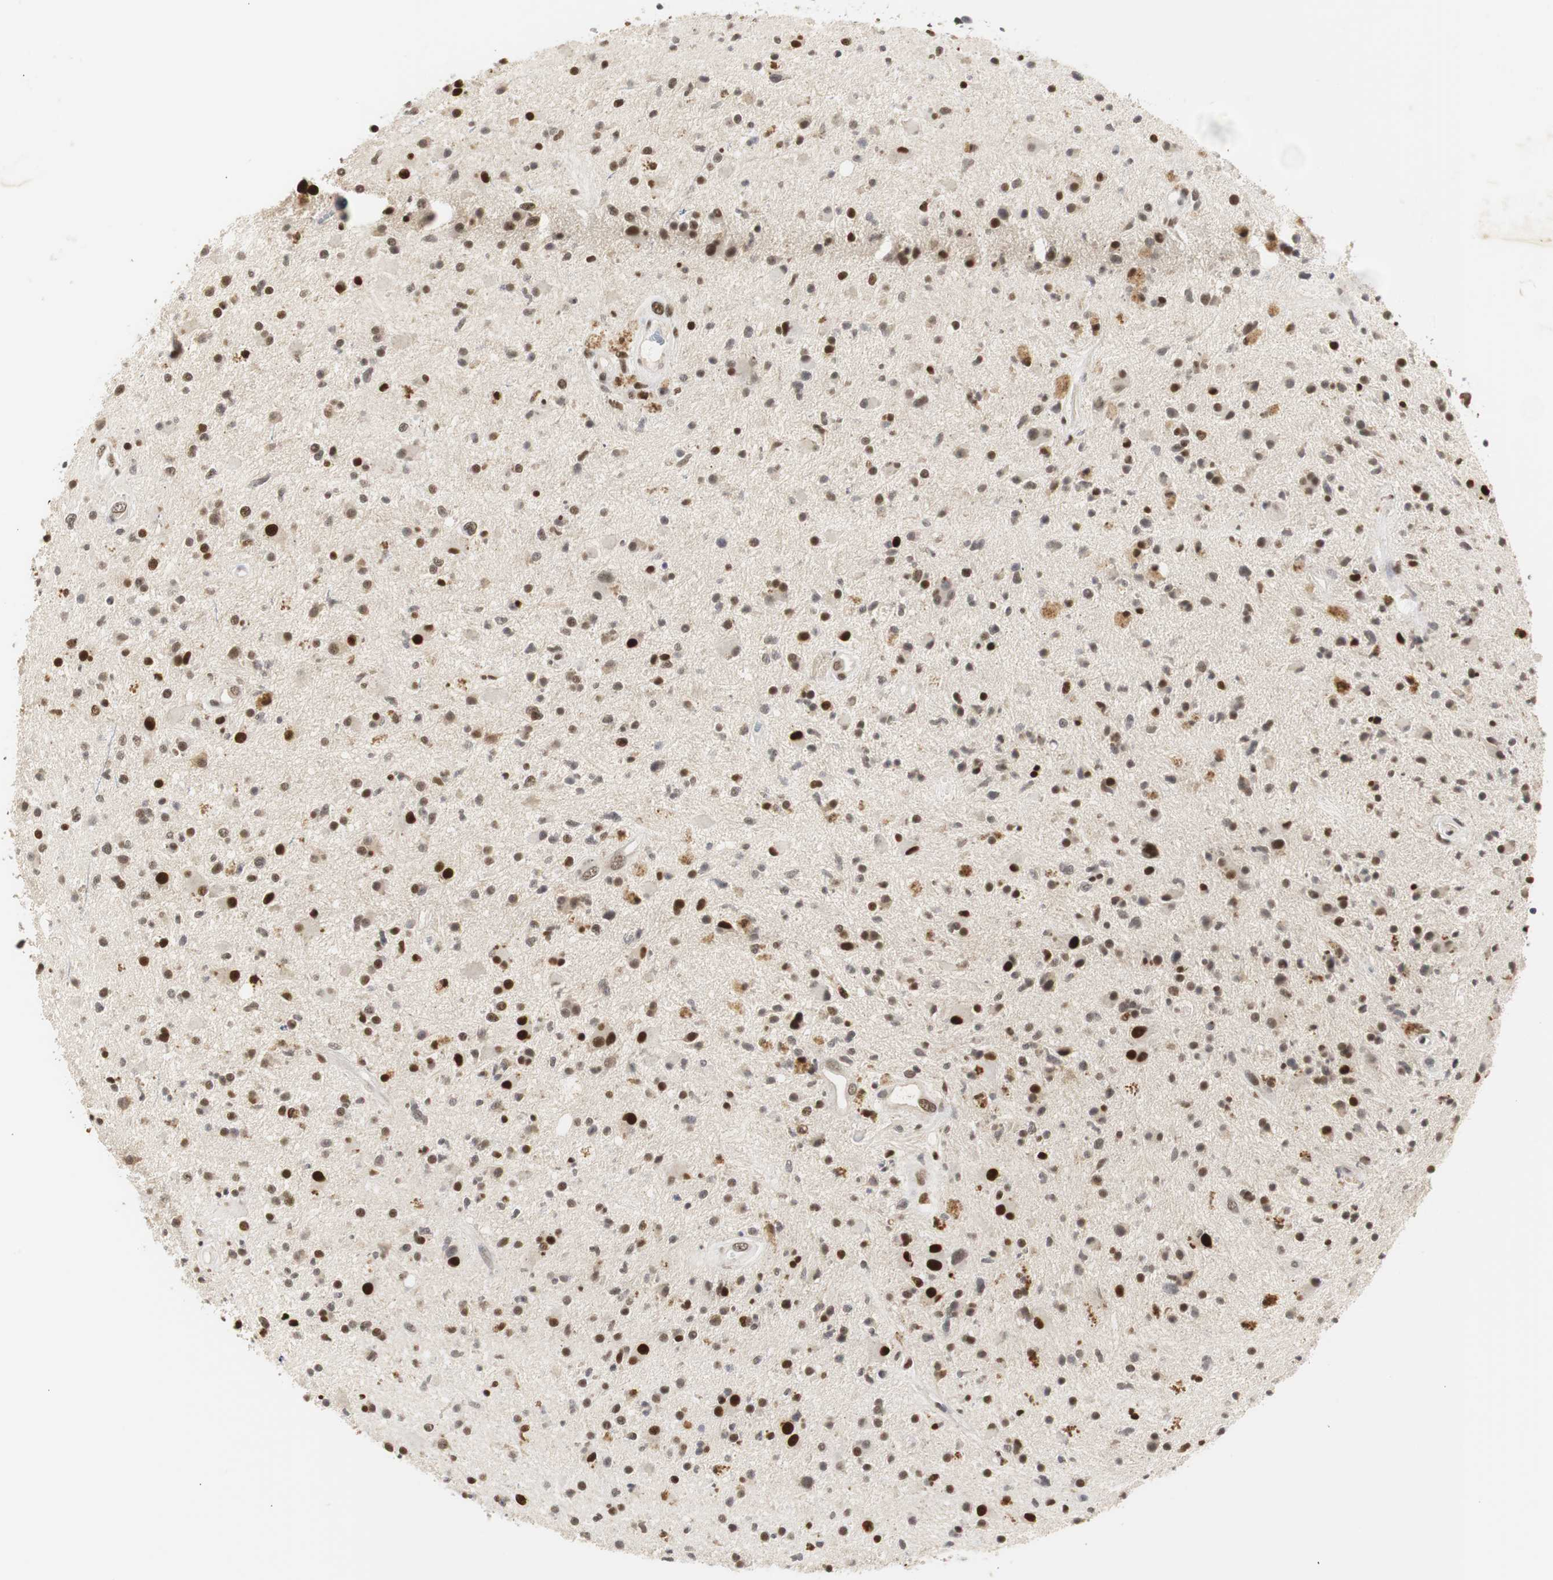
{"staining": {"intensity": "strong", "quantity": ">75%", "location": "nuclear"}, "tissue": "glioma", "cell_type": "Tumor cells", "image_type": "cancer", "snomed": [{"axis": "morphology", "description": "Glioma, malignant, High grade"}, {"axis": "topography", "description": "Brain"}], "caption": "The image demonstrates immunohistochemical staining of malignant high-grade glioma. There is strong nuclear staining is seen in about >75% of tumor cells. Using DAB (3,3'-diaminobenzidine) (brown) and hematoxylin (blue) stains, captured at high magnification using brightfield microscopy.", "gene": "ZFC3H1", "patient": {"sex": "male", "age": 33}}